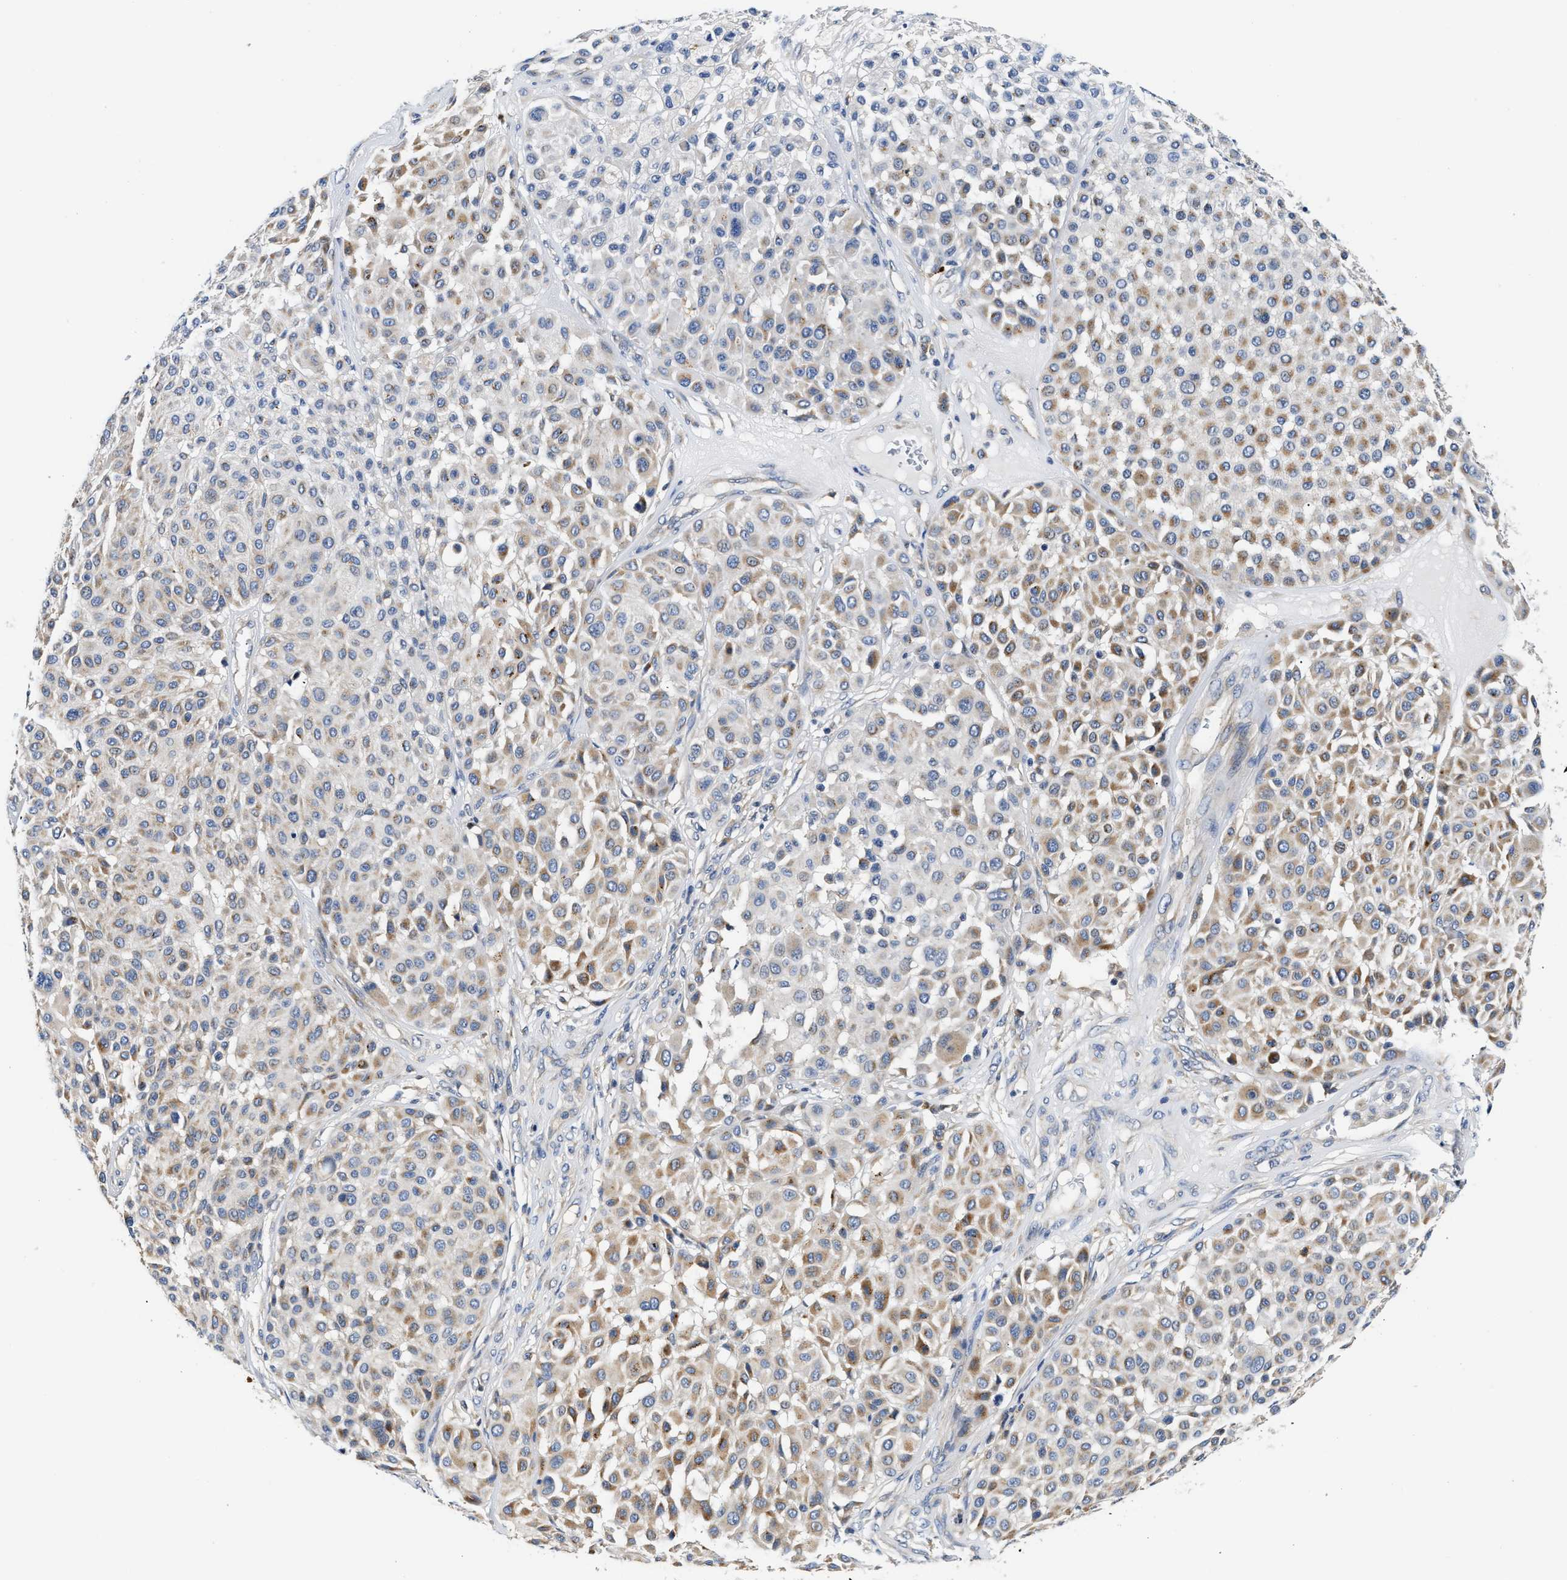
{"staining": {"intensity": "moderate", "quantity": "<25%", "location": "cytoplasmic/membranous"}, "tissue": "melanoma", "cell_type": "Tumor cells", "image_type": "cancer", "snomed": [{"axis": "morphology", "description": "Malignant melanoma, Metastatic site"}, {"axis": "topography", "description": "Soft tissue"}], "caption": "Immunohistochemistry (IHC) histopathology image of neoplastic tissue: malignant melanoma (metastatic site) stained using immunohistochemistry (IHC) demonstrates low levels of moderate protein expression localized specifically in the cytoplasmic/membranous of tumor cells, appearing as a cytoplasmic/membranous brown color.", "gene": "FAM185A", "patient": {"sex": "male", "age": 41}}